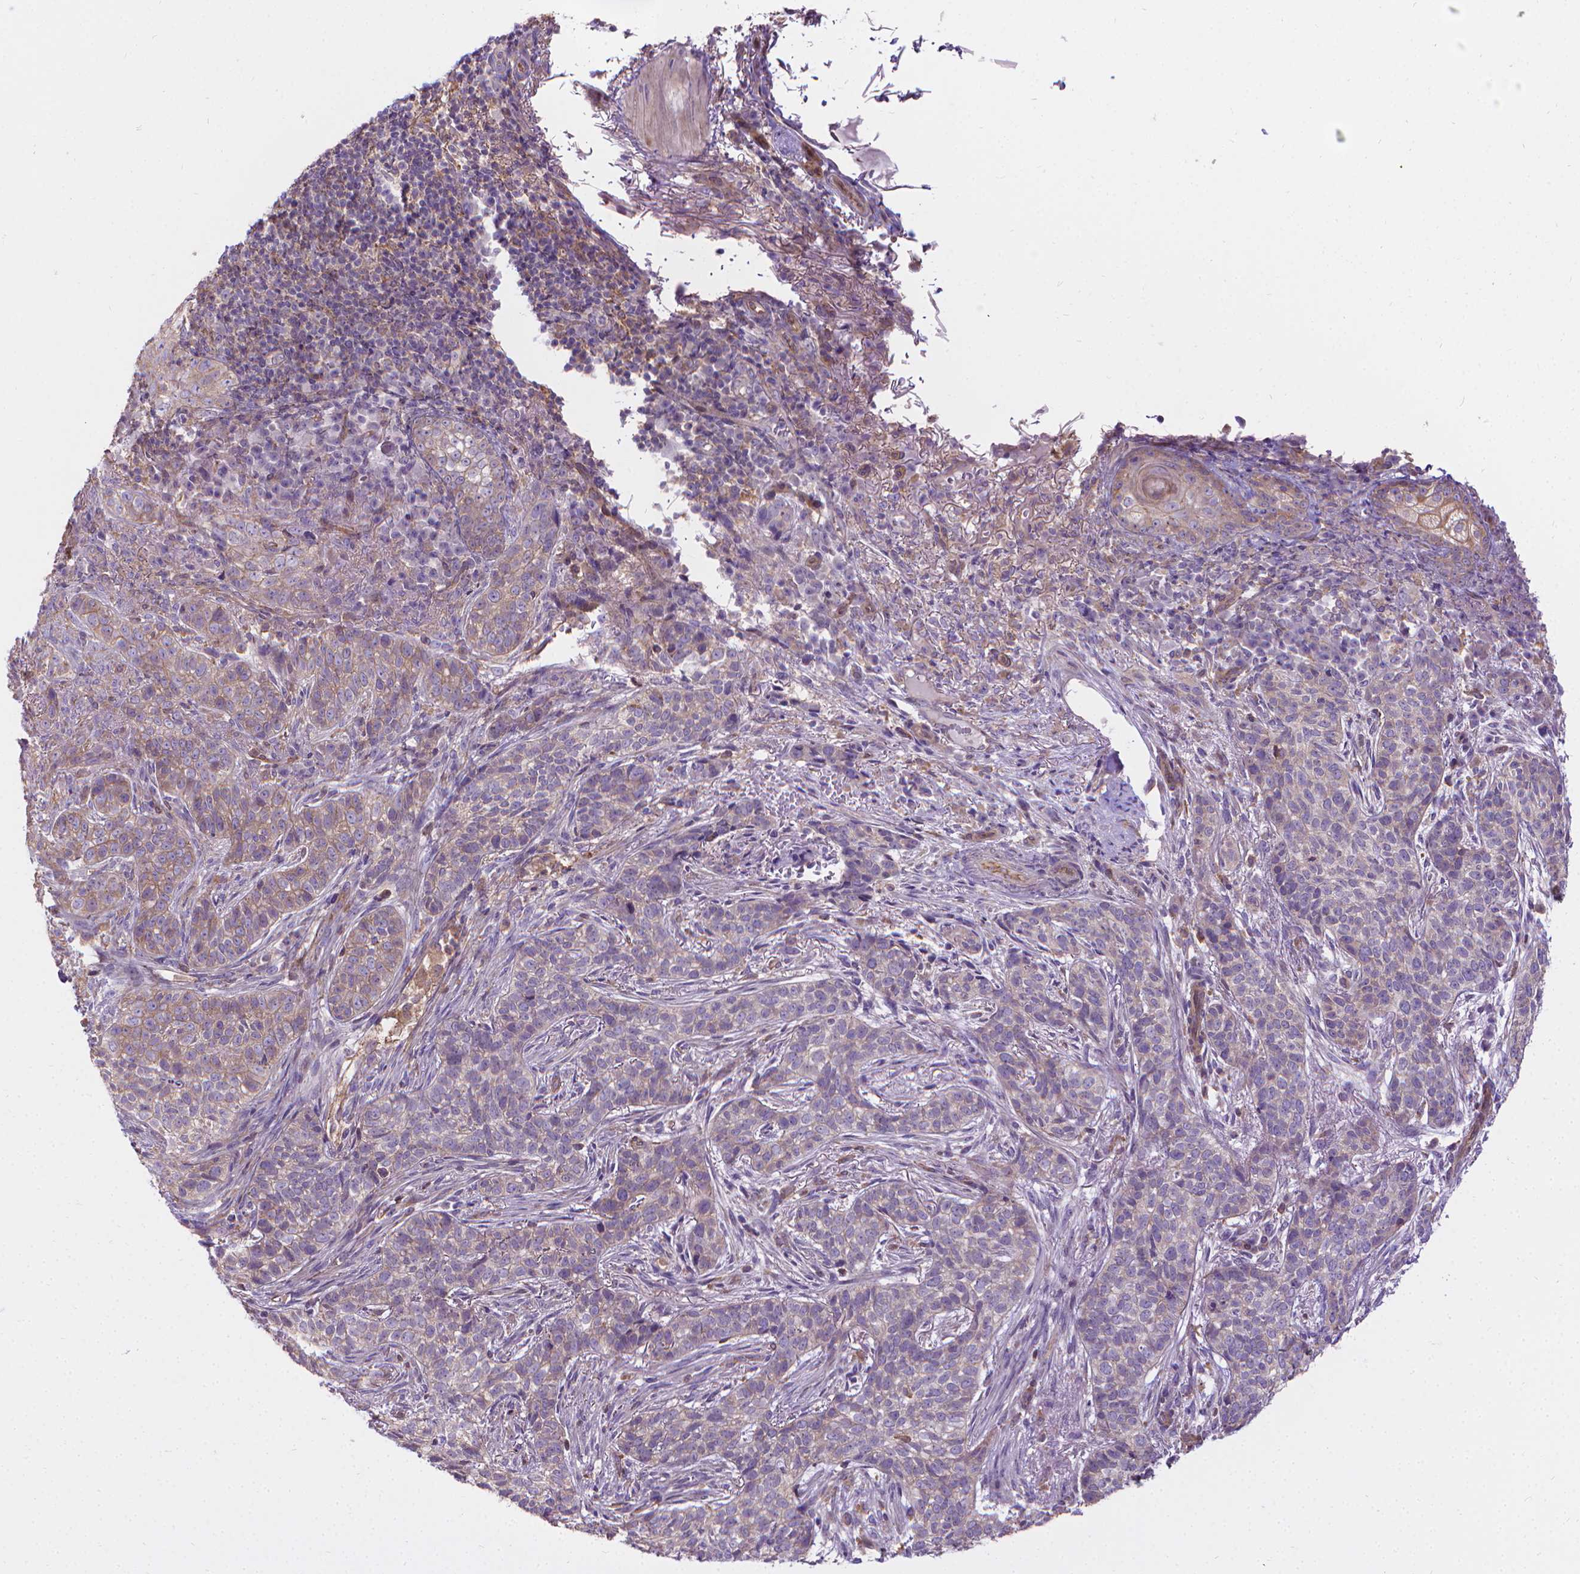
{"staining": {"intensity": "weak", "quantity": "<25%", "location": "cytoplasmic/membranous"}, "tissue": "skin cancer", "cell_type": "Tumor cells", "image_type": "cancer", "snomed": [{"axis": "morphology", "description": "Basal cell carcinoma"}, {"axis": "topography", "description": "Skin"}], "caption": "This histopathology image is of skin cancer (basal cell carcinoma) stained with immunohistochemistry to label a protein in brown with the nuclei are counter-stained blue. There is no expression in tumor cells.", "gene": "CFAP299", "patient": {"sex": "female", "age": 69}}